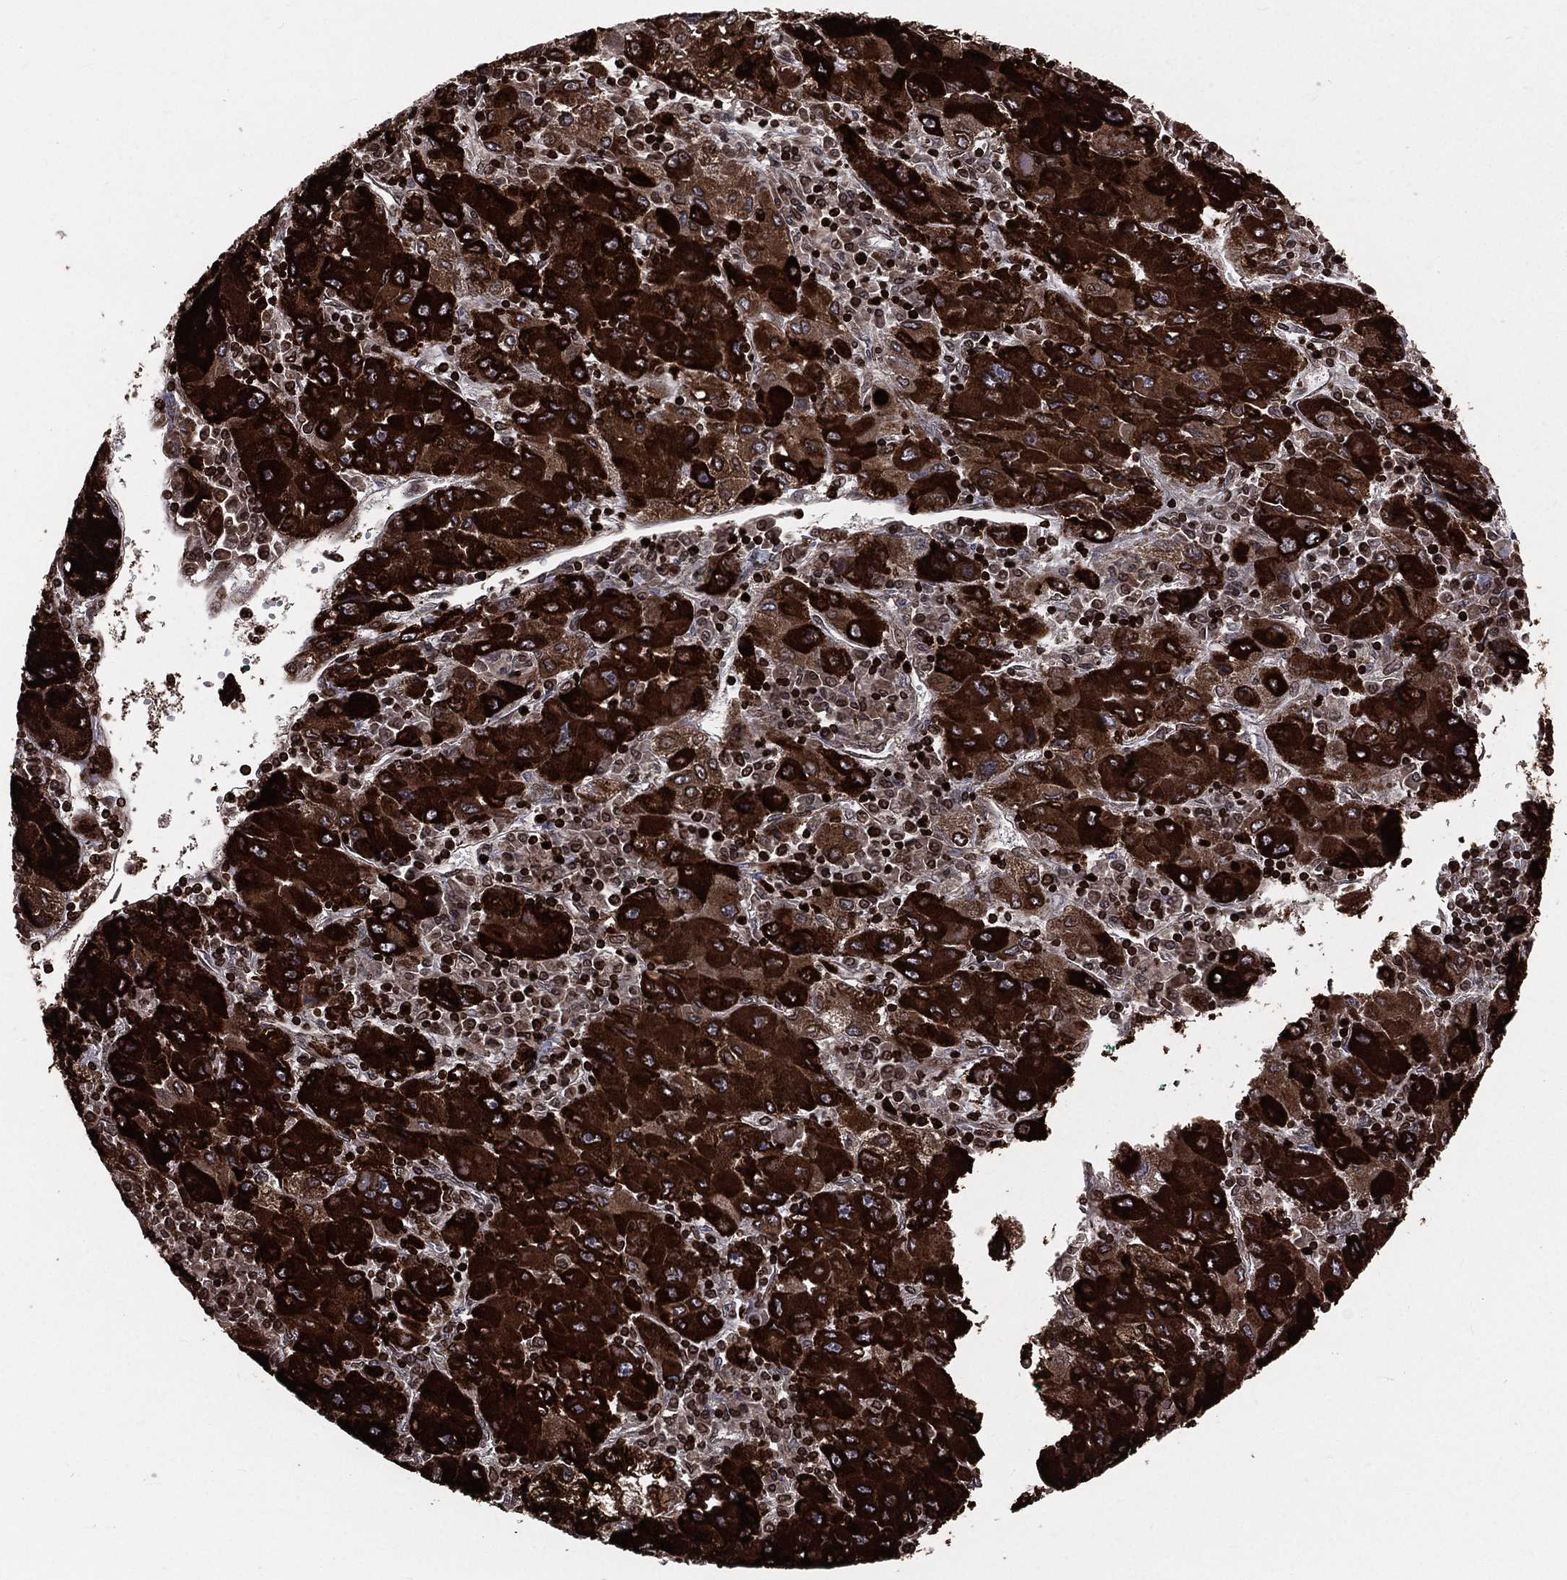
{"staining": {"intensity": "strong", "quantity": ">75%", "location": "cytoplasmic/membranous"}, "tissue": "liver cancer", "cell_type": "Tumor cells", "image_type": "cancer", "snomed": [{"axis": "morphology", "description": "Carcinoma, Hepatocellular, NOS"}, {"axis": "topography", "description": "Liver"}], "caption": "Tumor cells reveal strong cytoplasmic/membranous staining in approximately >75% of cells in liver cancer.", "gene": "LBR", "patient": {"sex": "male", "age": 75}}